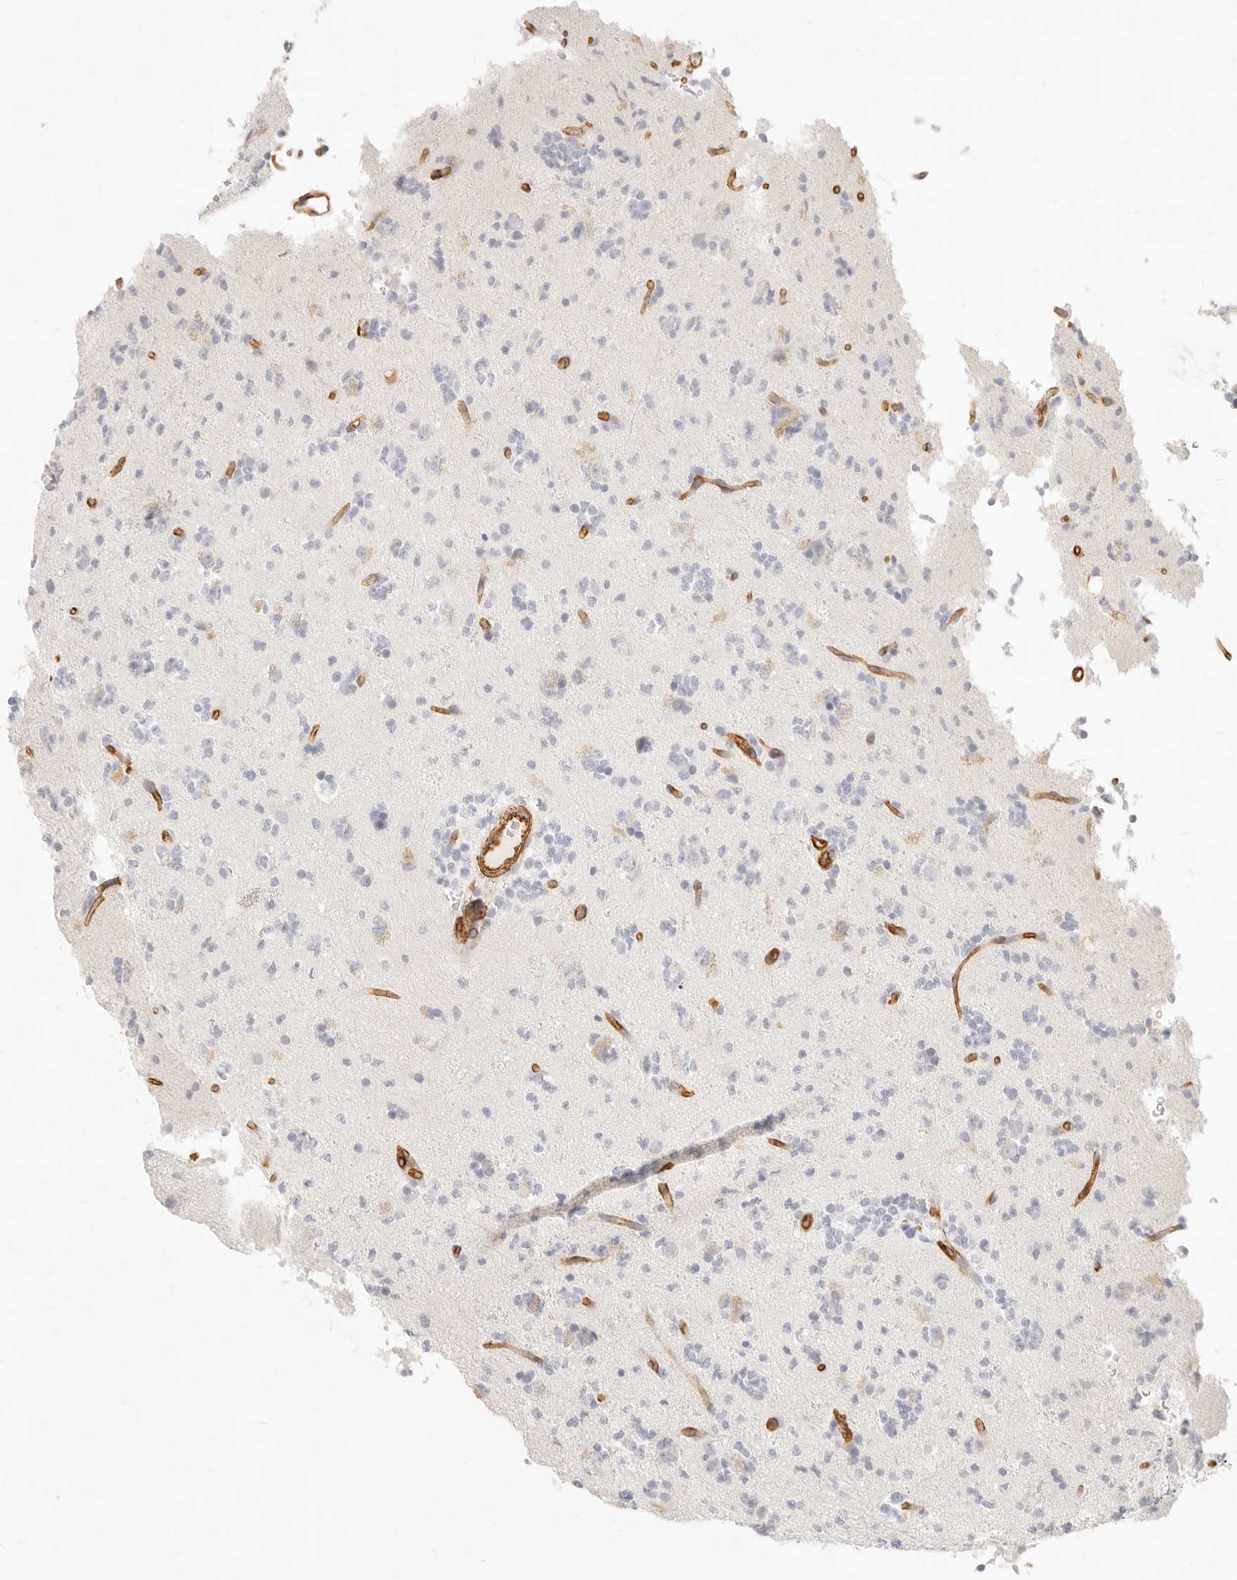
{"staining": {"intensity": "negative", "quantity": "none", "location": "none"}, "tissue": "glioma", "cell_type": "Tumor cells", "image_type": "cancer", "snomed": [{"axis": "morphology", "description": "Glioma, malignant, High grade"}, {"axis": "topography", "description": "Brain"}], "caption": "The IHC image has no significant staining in tumor cells of malignant glioma (high-grade) tissue.", "gene": "NUS1", "patient": {"sex": "female", "age": 62}}